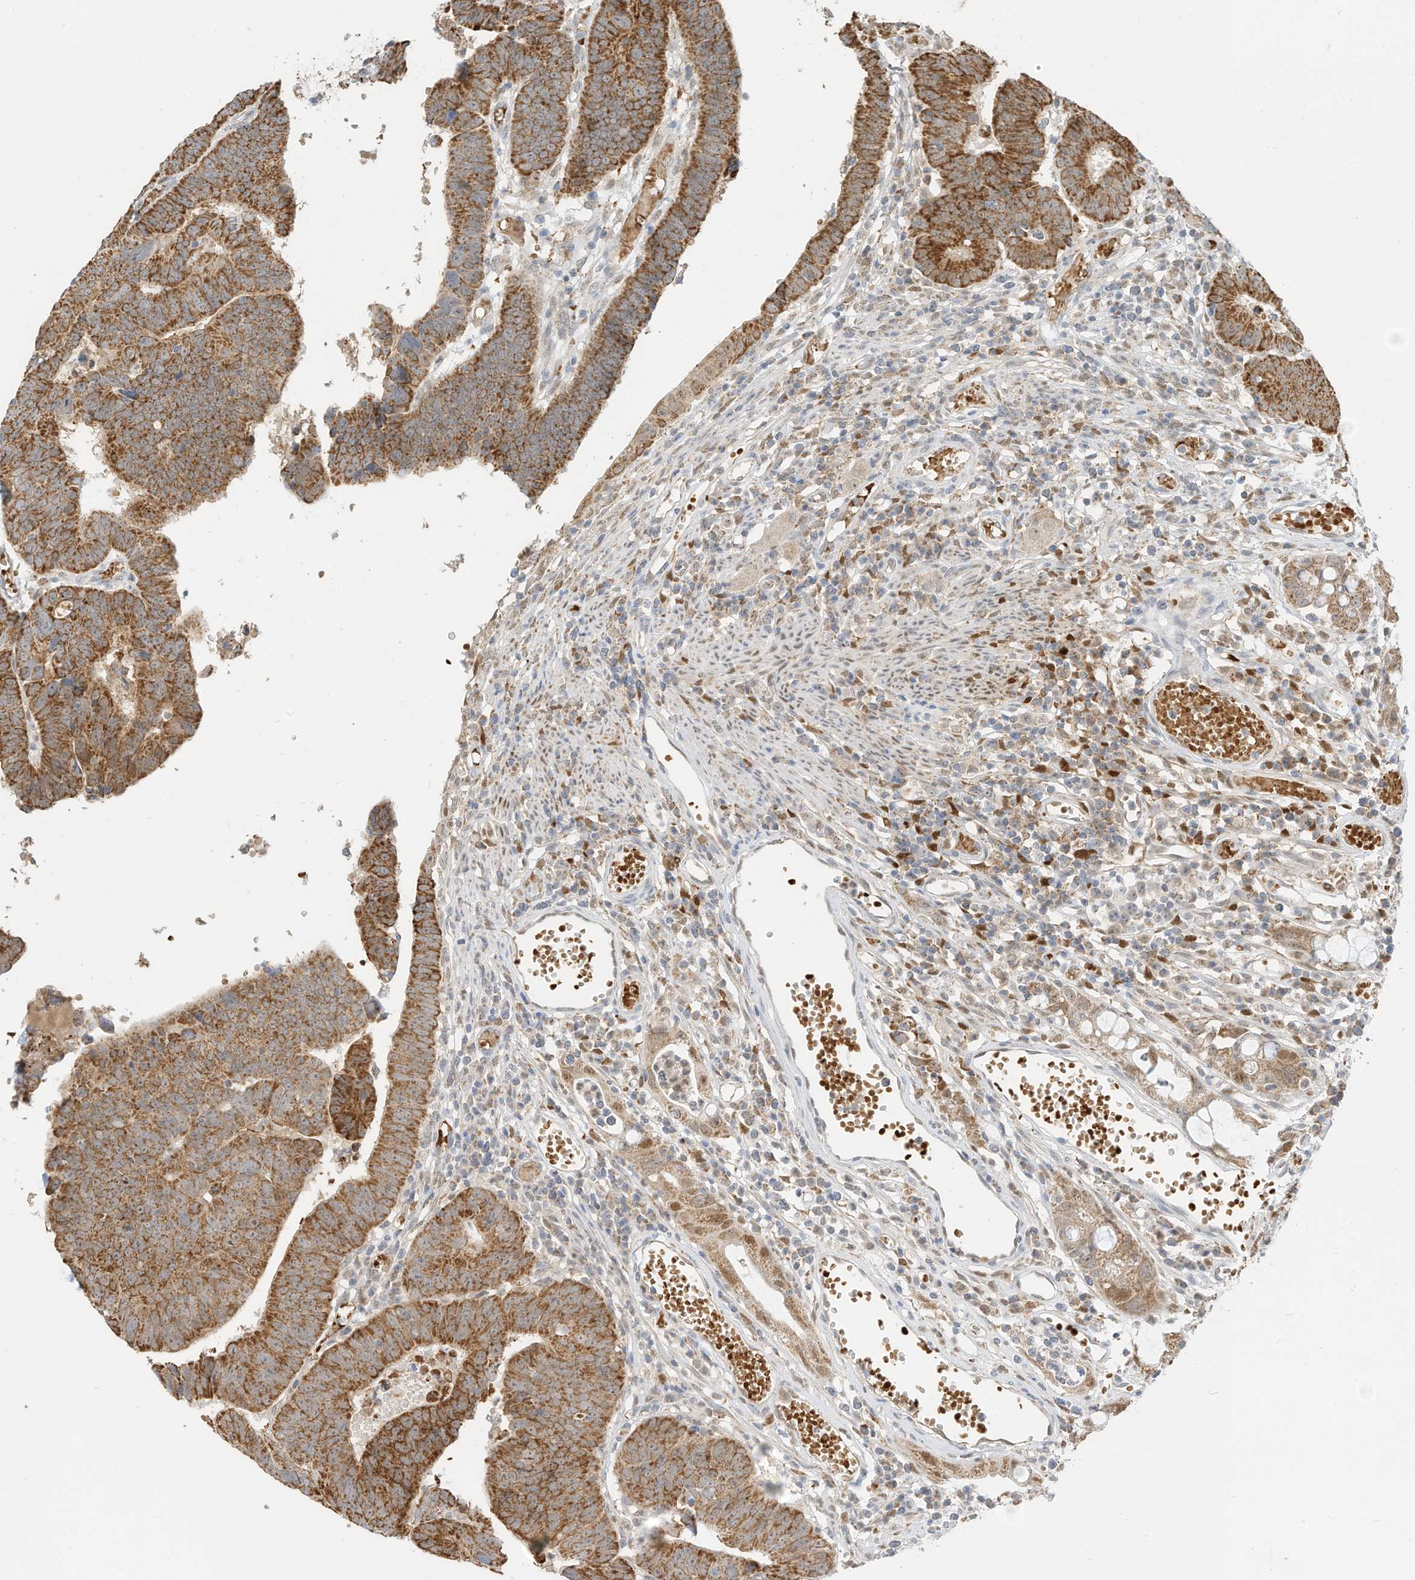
{"staining": {"intensity": "strong", "quantity": ">75%", "location": "cytoplasmic/membranous"}, "tissue": "colorectal cancer", "cell_type": "Tumor cells", "image_type": "cancer", "snomed": [{"axis": "morphology", "description": "Adenocarcinoma, NOS"}, {"axis": "topography", "description": "Rectum"}], "caption": "DAB immunohistochemical staining of human colorectal cancer (adenocarcinoma) demonstrates strong cytoplasmic/membranous protein staining in about >75% of tumor cells. The protein of interest is stained brown, and the nuclei are stained in blue (DAB IHC with brightfield microscopy, high magnification).", "gene": "MTUS2", "patient": {"sex": "female", "age": 65}}